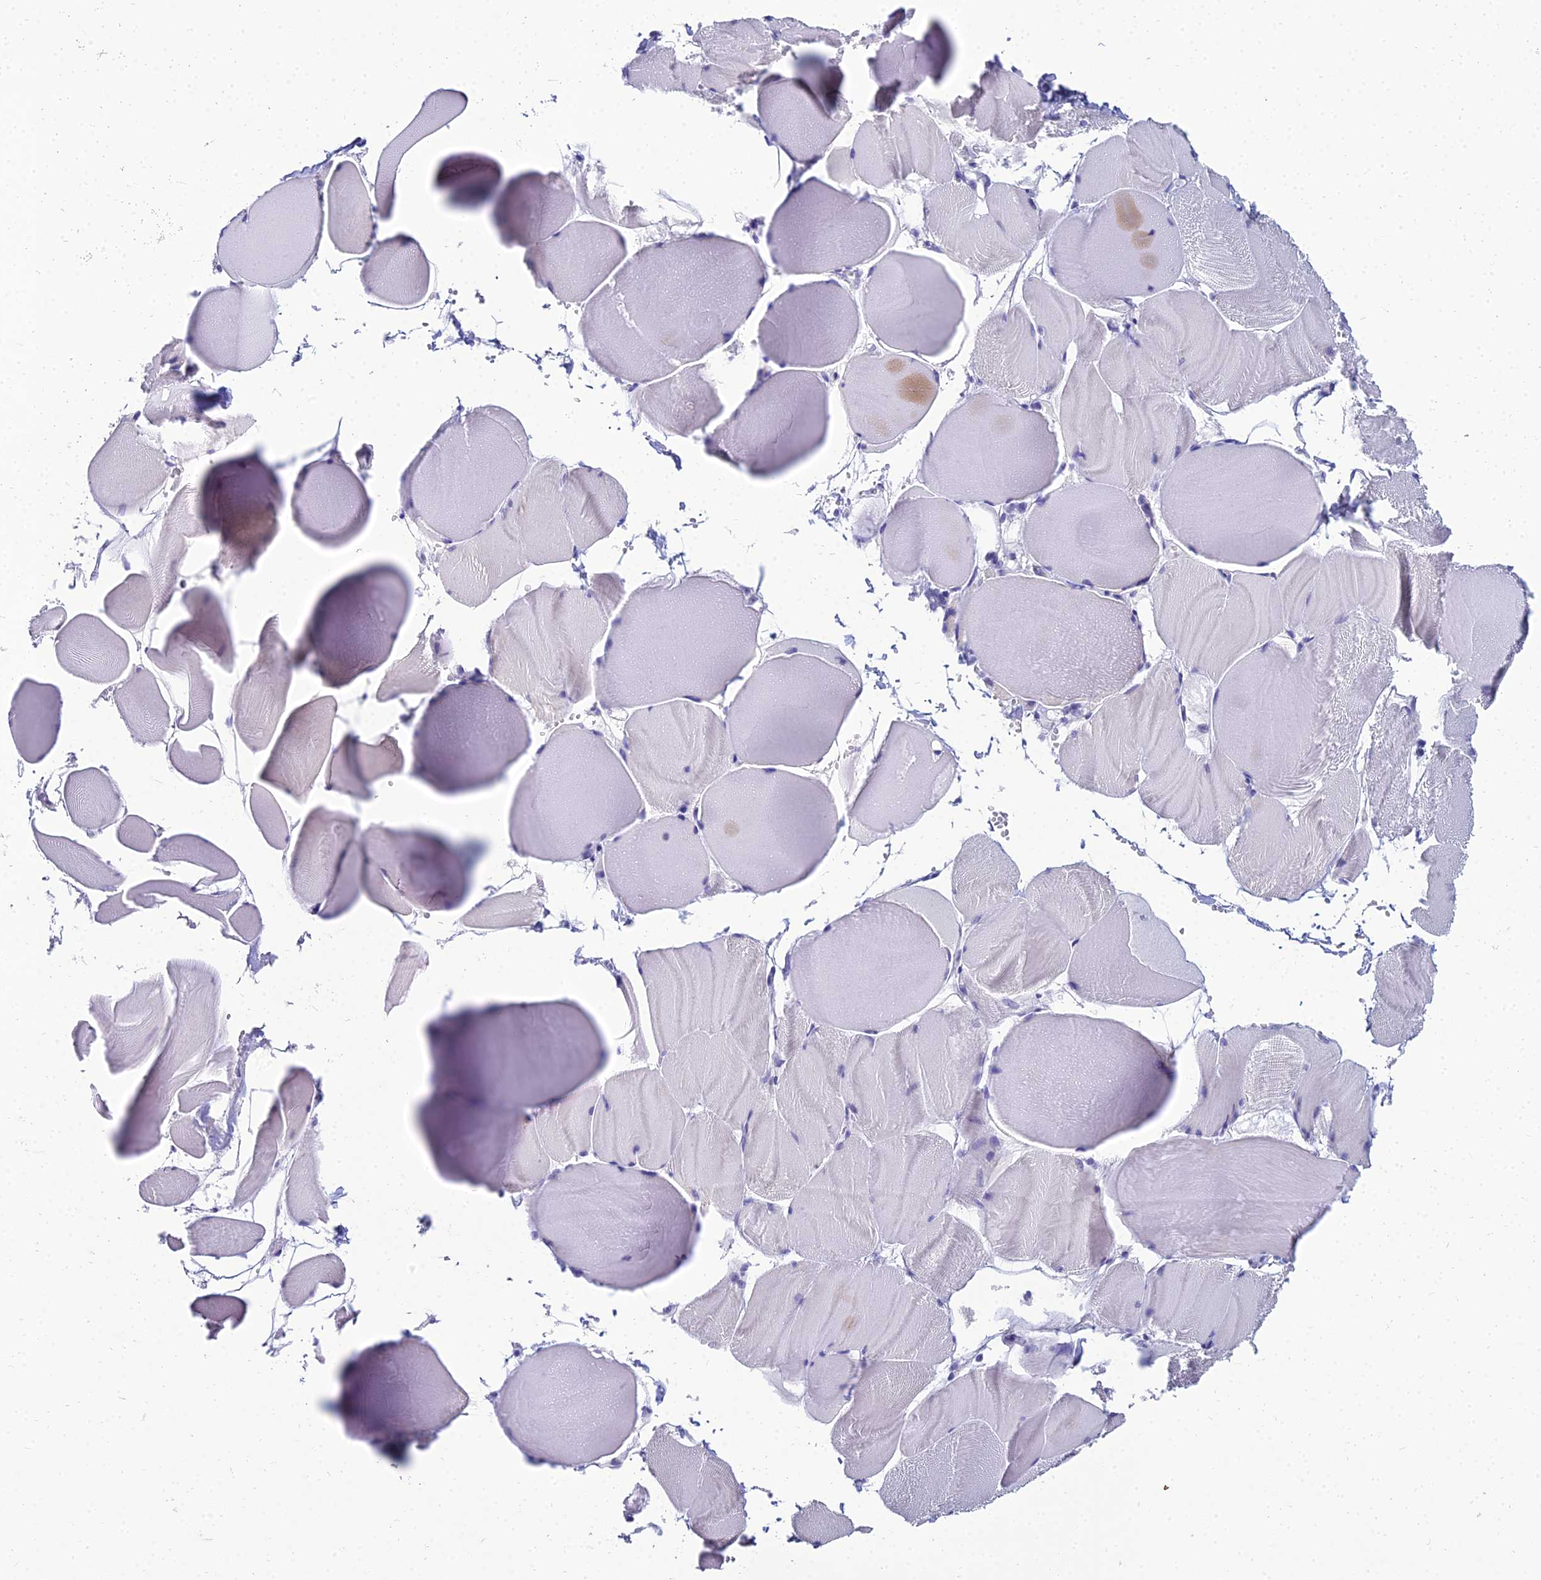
{"staining": {"intensity": "negative", "quantity": "none", "location": "none"}, "tissue": "skeletal muscle", "cell_type": "Myocytes", "image_type": "normal", "snomed": [{"axis": "morphology", "description": "Normal tissue, NOS"}, {"axis": "morphology", "description": "Basal cell carcinoma"}, {"axis": "topography", "description": "Skeletal muscle"}], "caption": "Immunohistochemistry image of unremarkable human skeletal muscle stained for a protein (brown), which reveals no expression in myocytes. (Brightfield microscopy of DAB (3,3'-diaminobenzidine) immunohistochemistry at high magnification).", "gene": "NPY", "patient": {"sex": "female", "age": 64}}